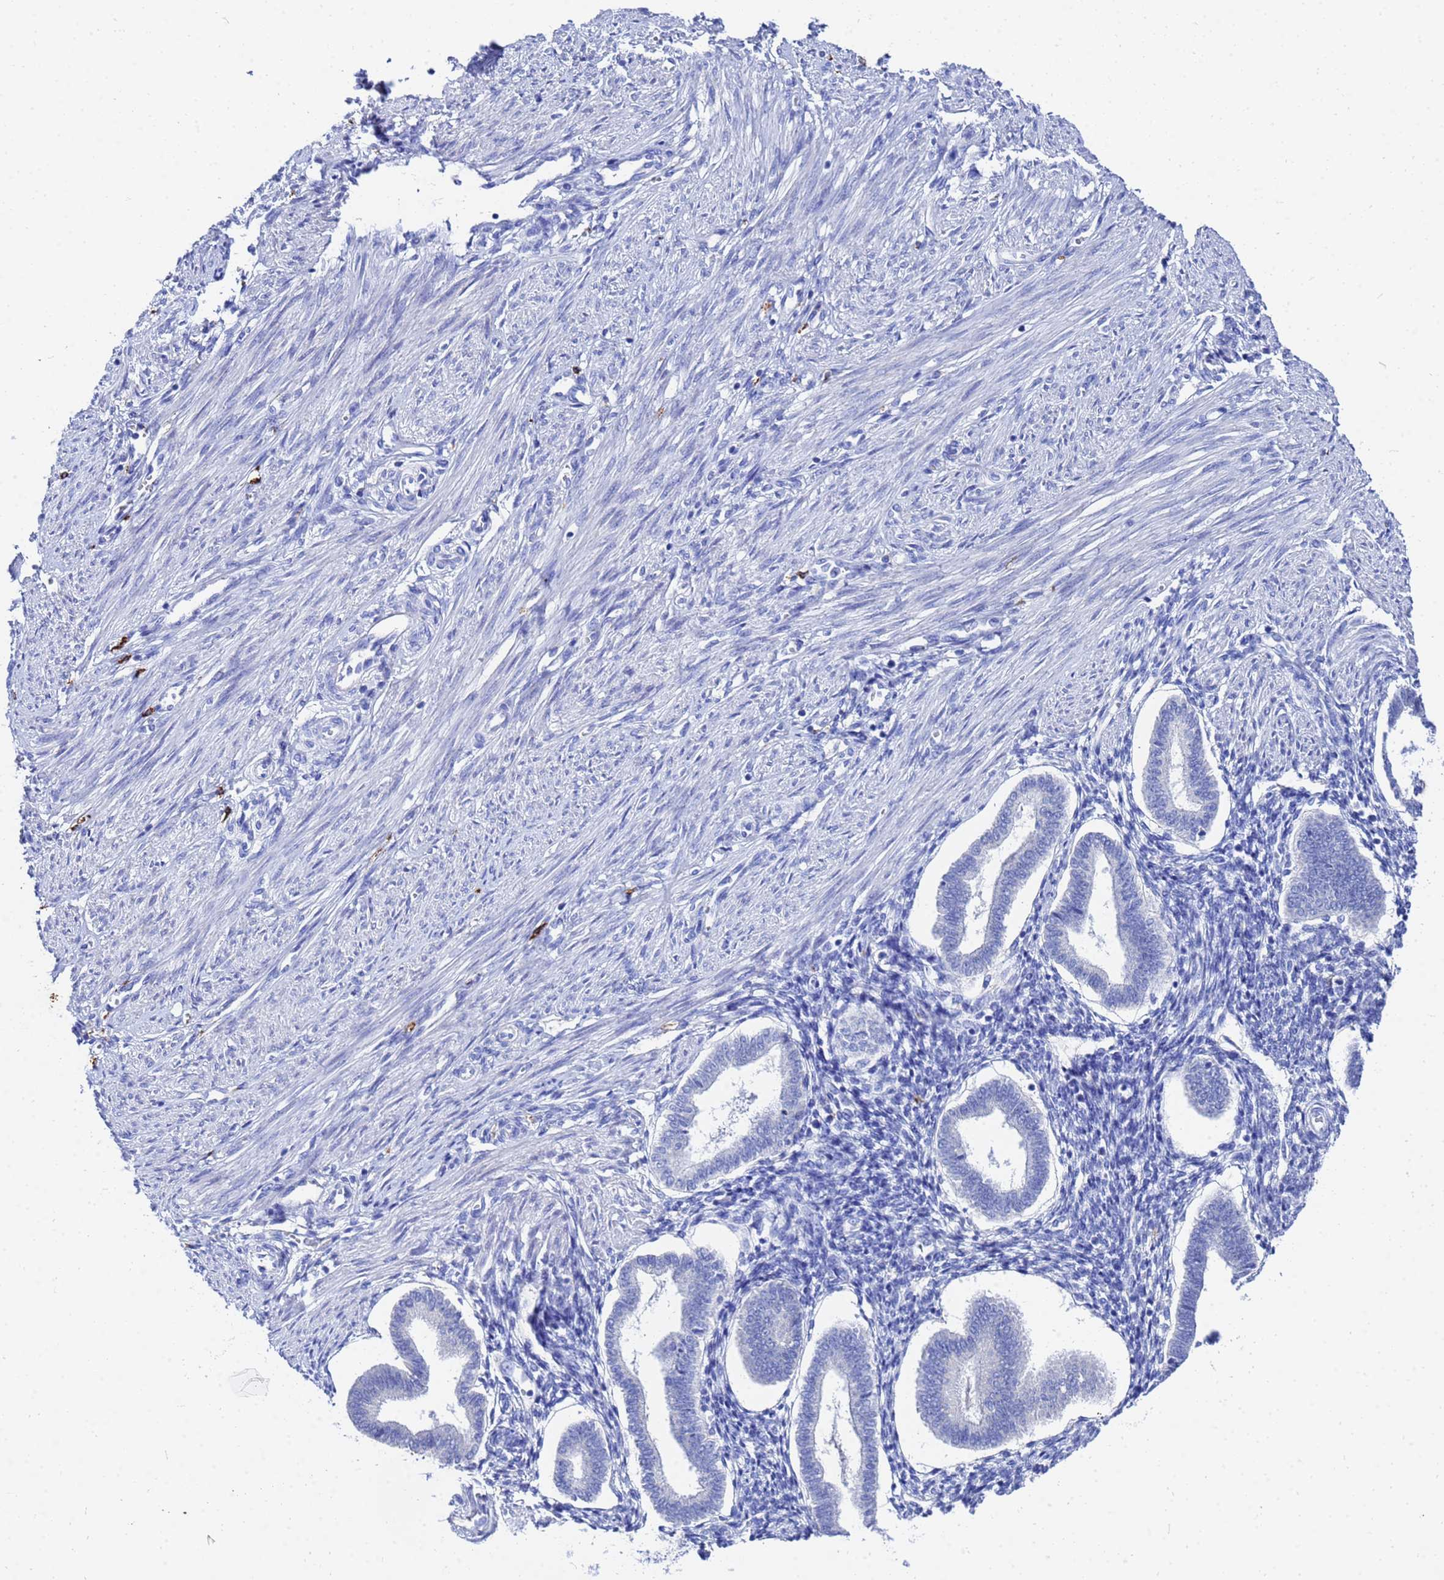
{"staining": {"intensity": "negative", "quantity": "none", "location": "none"}, "tissue": "endometrium", "cell_type": "Cells in endometrial stroma", "image_type": "normal", "snomed": [{"axis": "morphology", "description": "Normal tissue, NOS"}, {"axis": "topography", "description": "Endometrium"}], "caption": "Immunohistochemical staining of normal human endometrium demonstrates no significant staining in cells in endometrial stroma.", "gene": "AQP12A", "patient": {"sex": "female", "age": 24}}